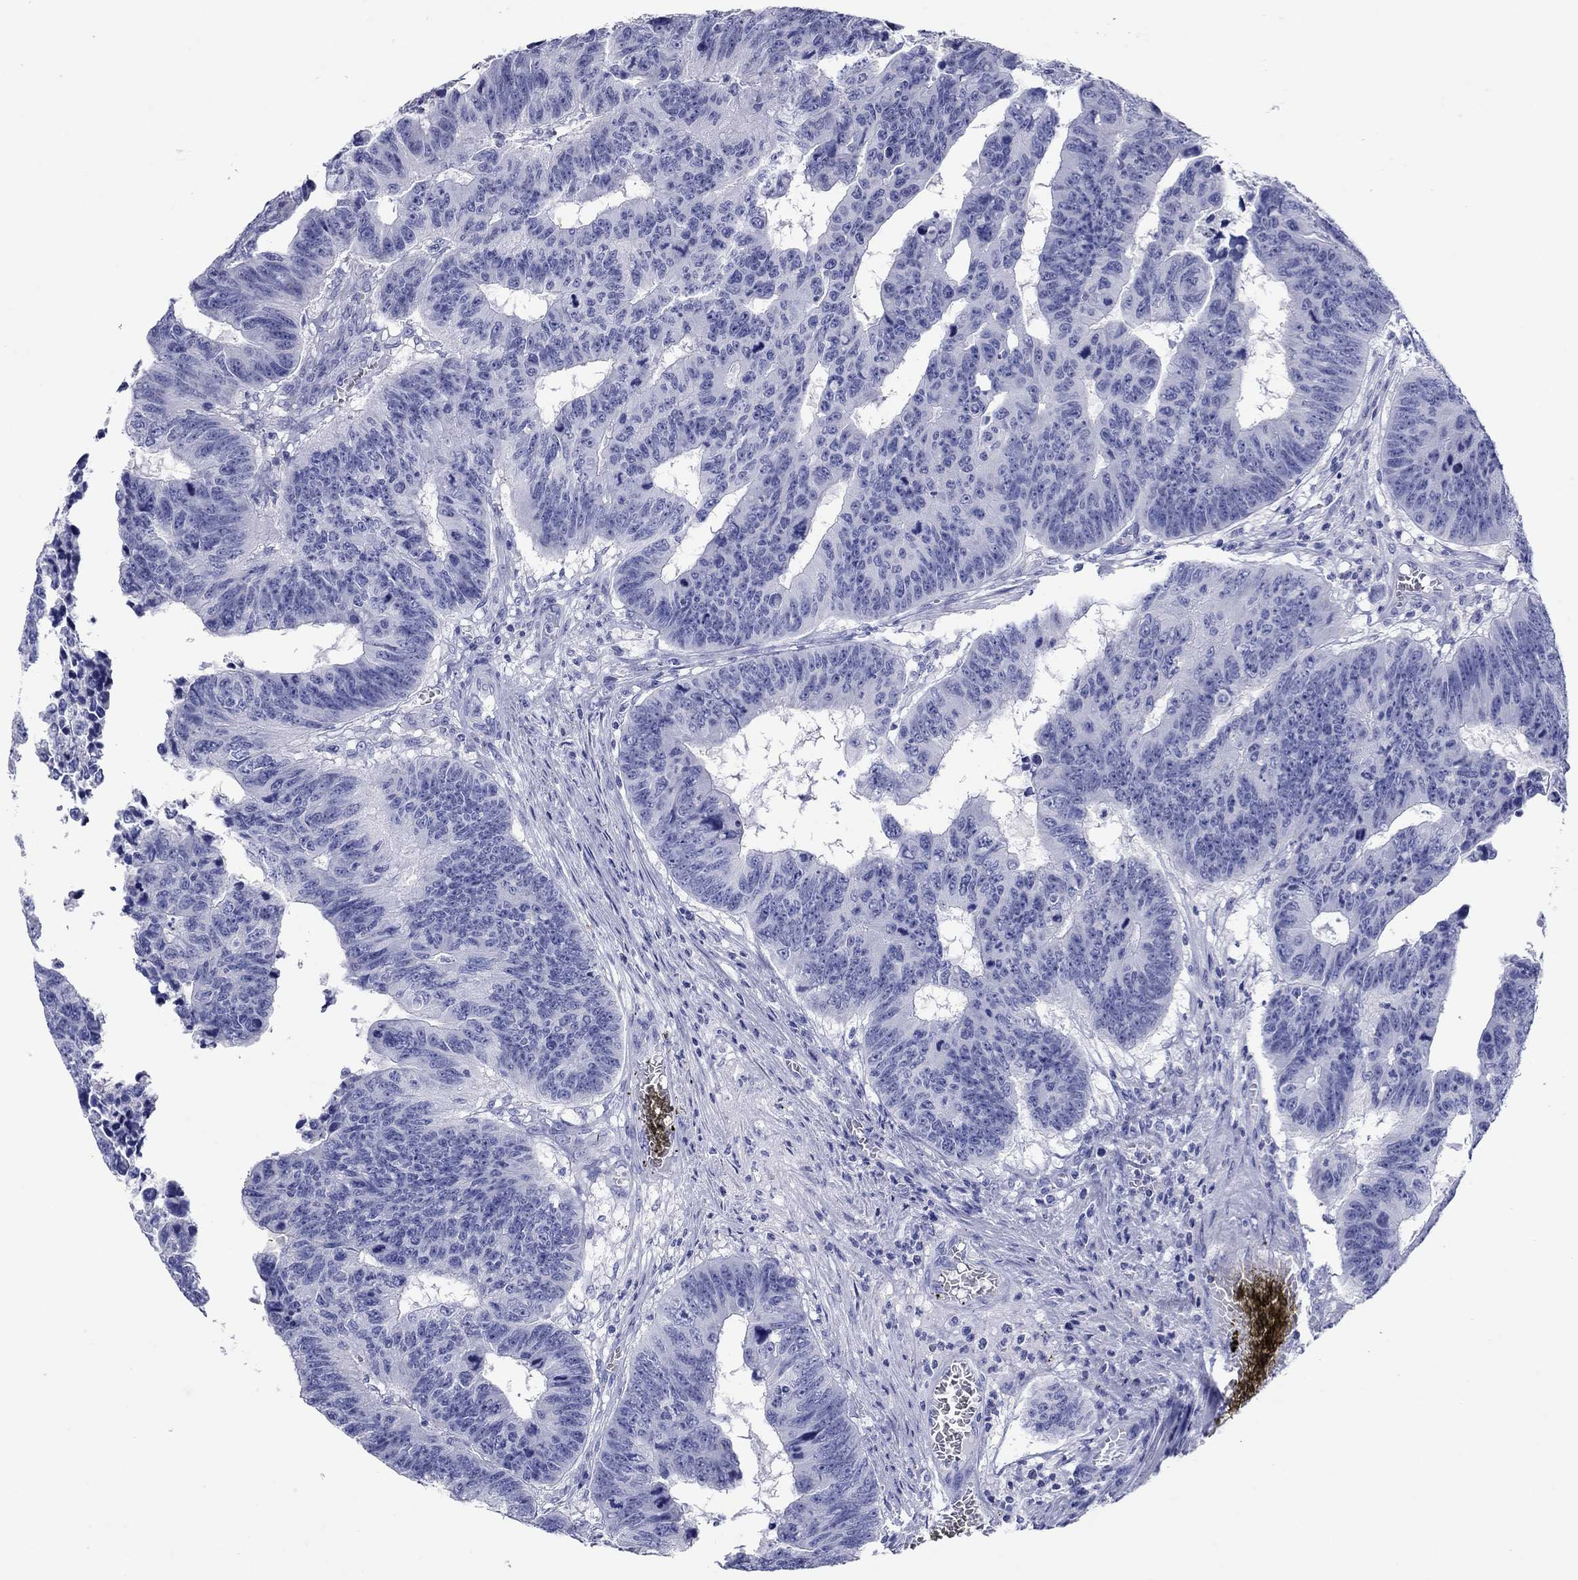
{"staining": {"intensity": "negative", "quantity": "none", "location": "none"}, "tissue": "colorectal cancer", "cell_type": "Tumor cells", "image_type": "cancer", "snomed": [{"axis": "morphology", "description": "Adenocarcinoma, NOS"}, {"axis": "topography", "description": "Appendix"}, {"axis": "topography", "description": "Colon"}, {"axis": "topography", "description": "Cecum"}, {"axis": "topography", "description": "Colon asc"}], "caption": "There is no significant expression in tumor cells of colorectal cancer. (Brightfield microscopy of DAB immunohistochemistry (IHC) at high magnification).", "gene": "ATP4A", "patient": {"sex": "female", "age": 85}}